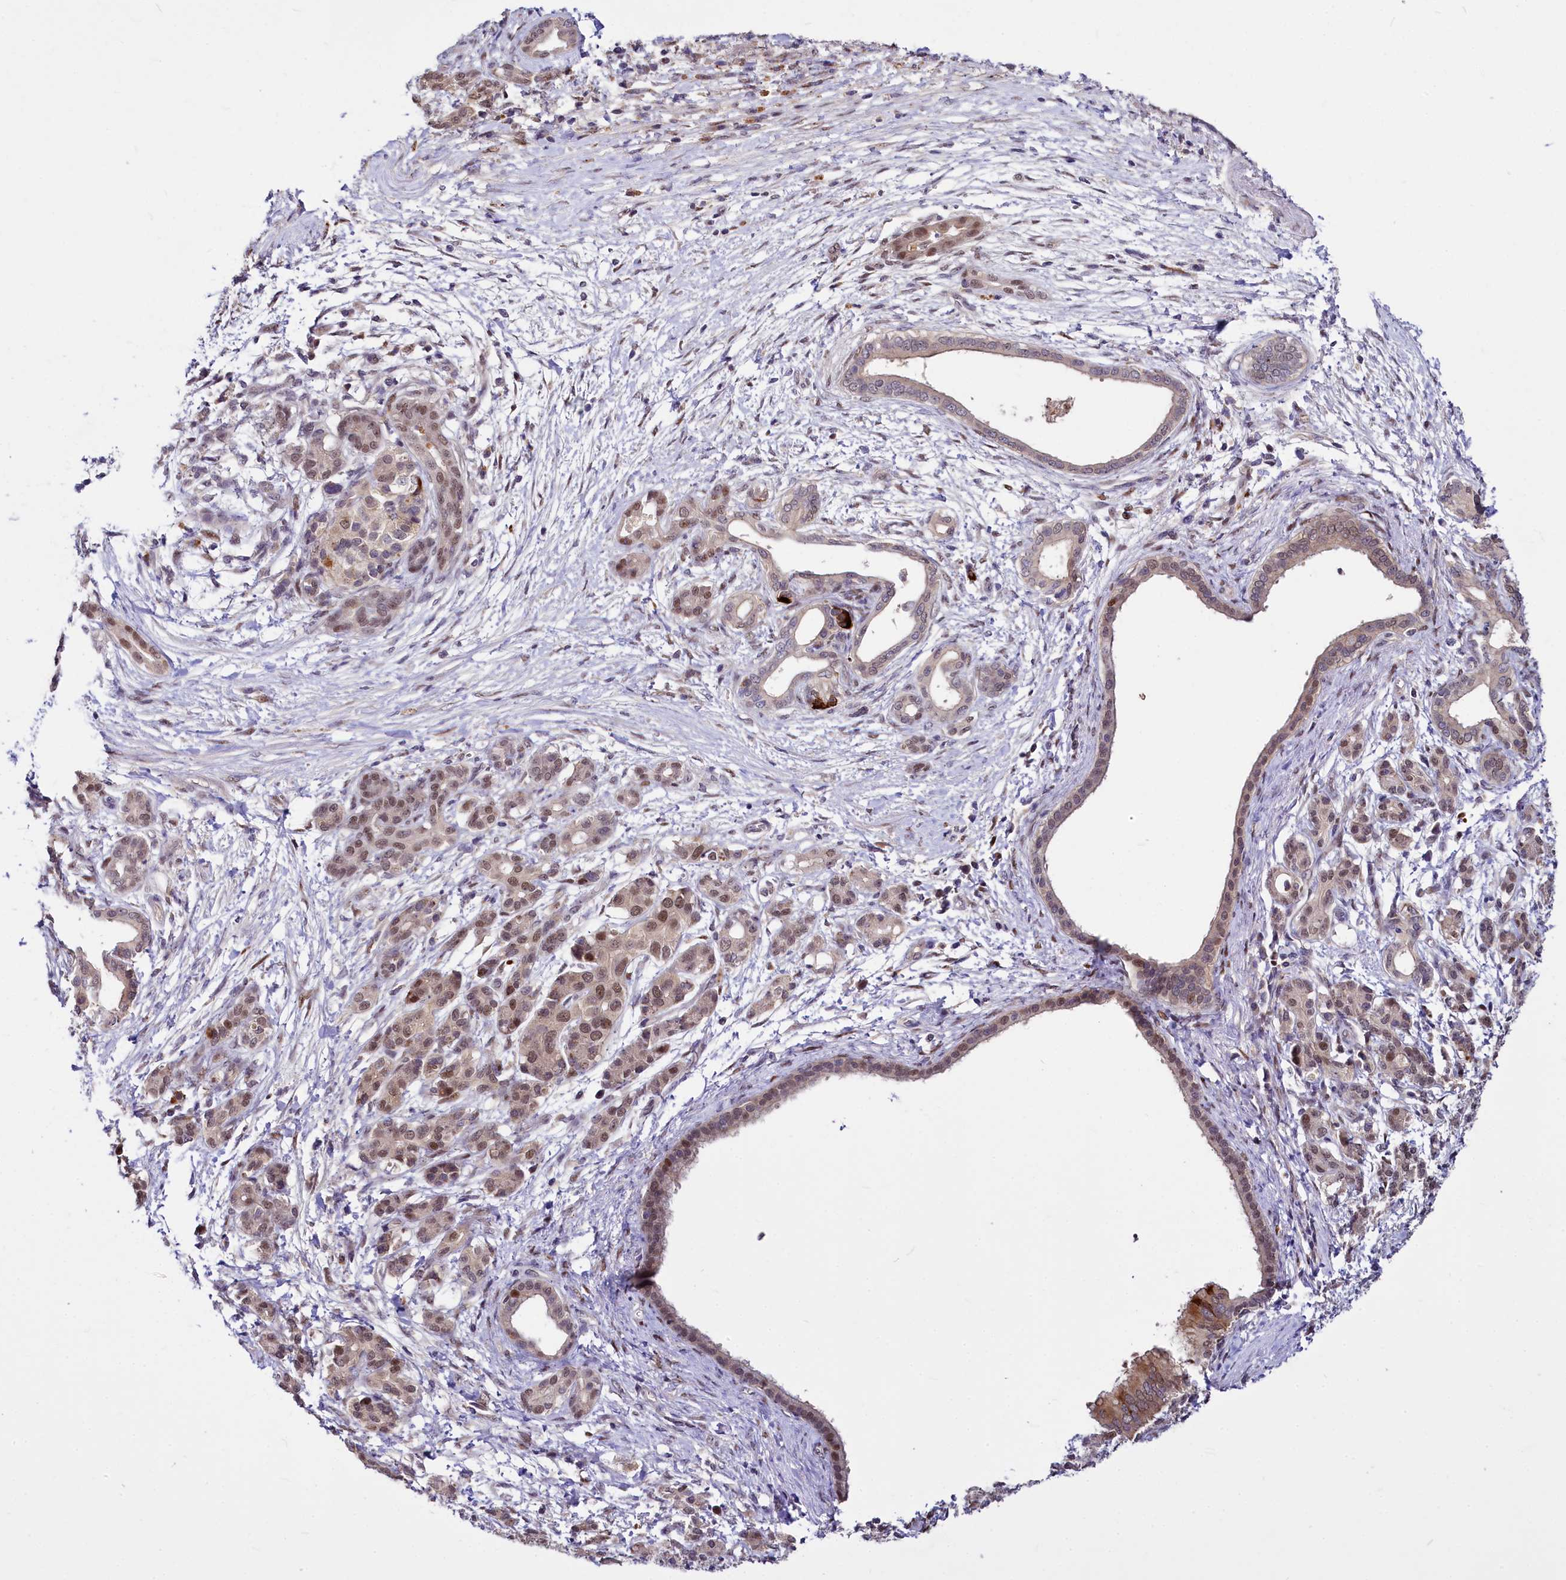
{"staining": {"intensity": "weak", "quantity": "25%-75%", "location": "nuclear"}, "tissue": "pancreatic cancer", "cell_type": "Tumor cells", "image_type": "cancer", "snomed": [{"axis": "morphology", "description": "Adenocarcinoma, NOS"}, {"axis": "topography", "description": "Pancreas"}], "caption": "Weak nuclear protein positivity is appreciated in about 25%-75% of tumor cells in adenocarcinoma (pancreatic).", "gene": "MAML2", "patient": {"sex": "female", "age": 55}}